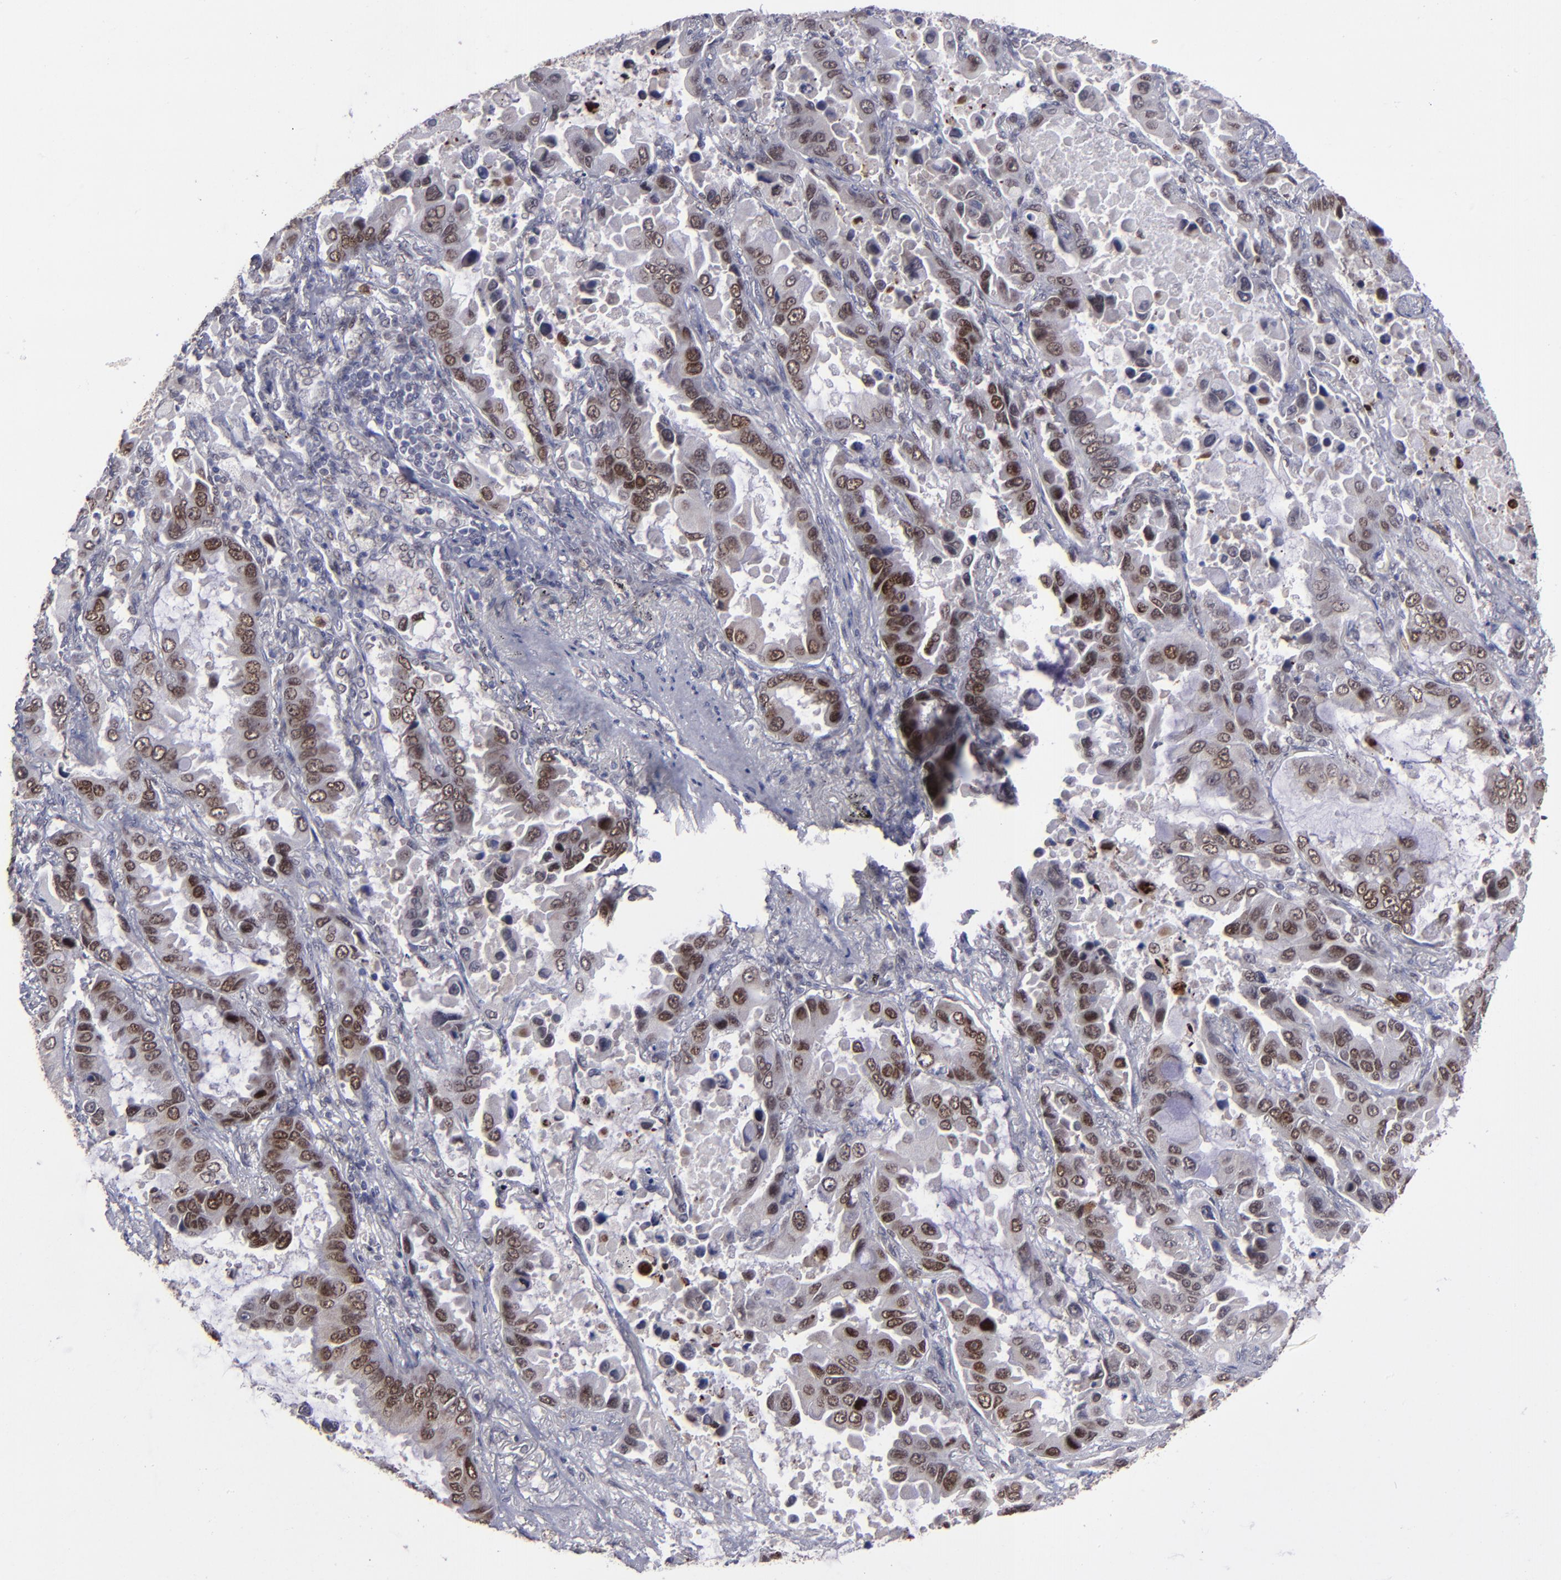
{"staining": {"intensity": "moderate", "quantity": ">75%", "location": "nuclear"}, "tissue": "lung cancer", "cell_type": "Tumor cells", "image_type": "cancer", "snomed": [{"axis": "morphology", "description": "Adenocarcinoma, NOS"}, {"axis": "topography", "description": "Lung"}], "caption": "There is medium levels of moderate nuclear staining in tumor cells of lung cancer, as demonstrated by immunohistochemical staining (brown color).", "gene": "RREB1", "patient": {"sex": "male", "age": 64}}